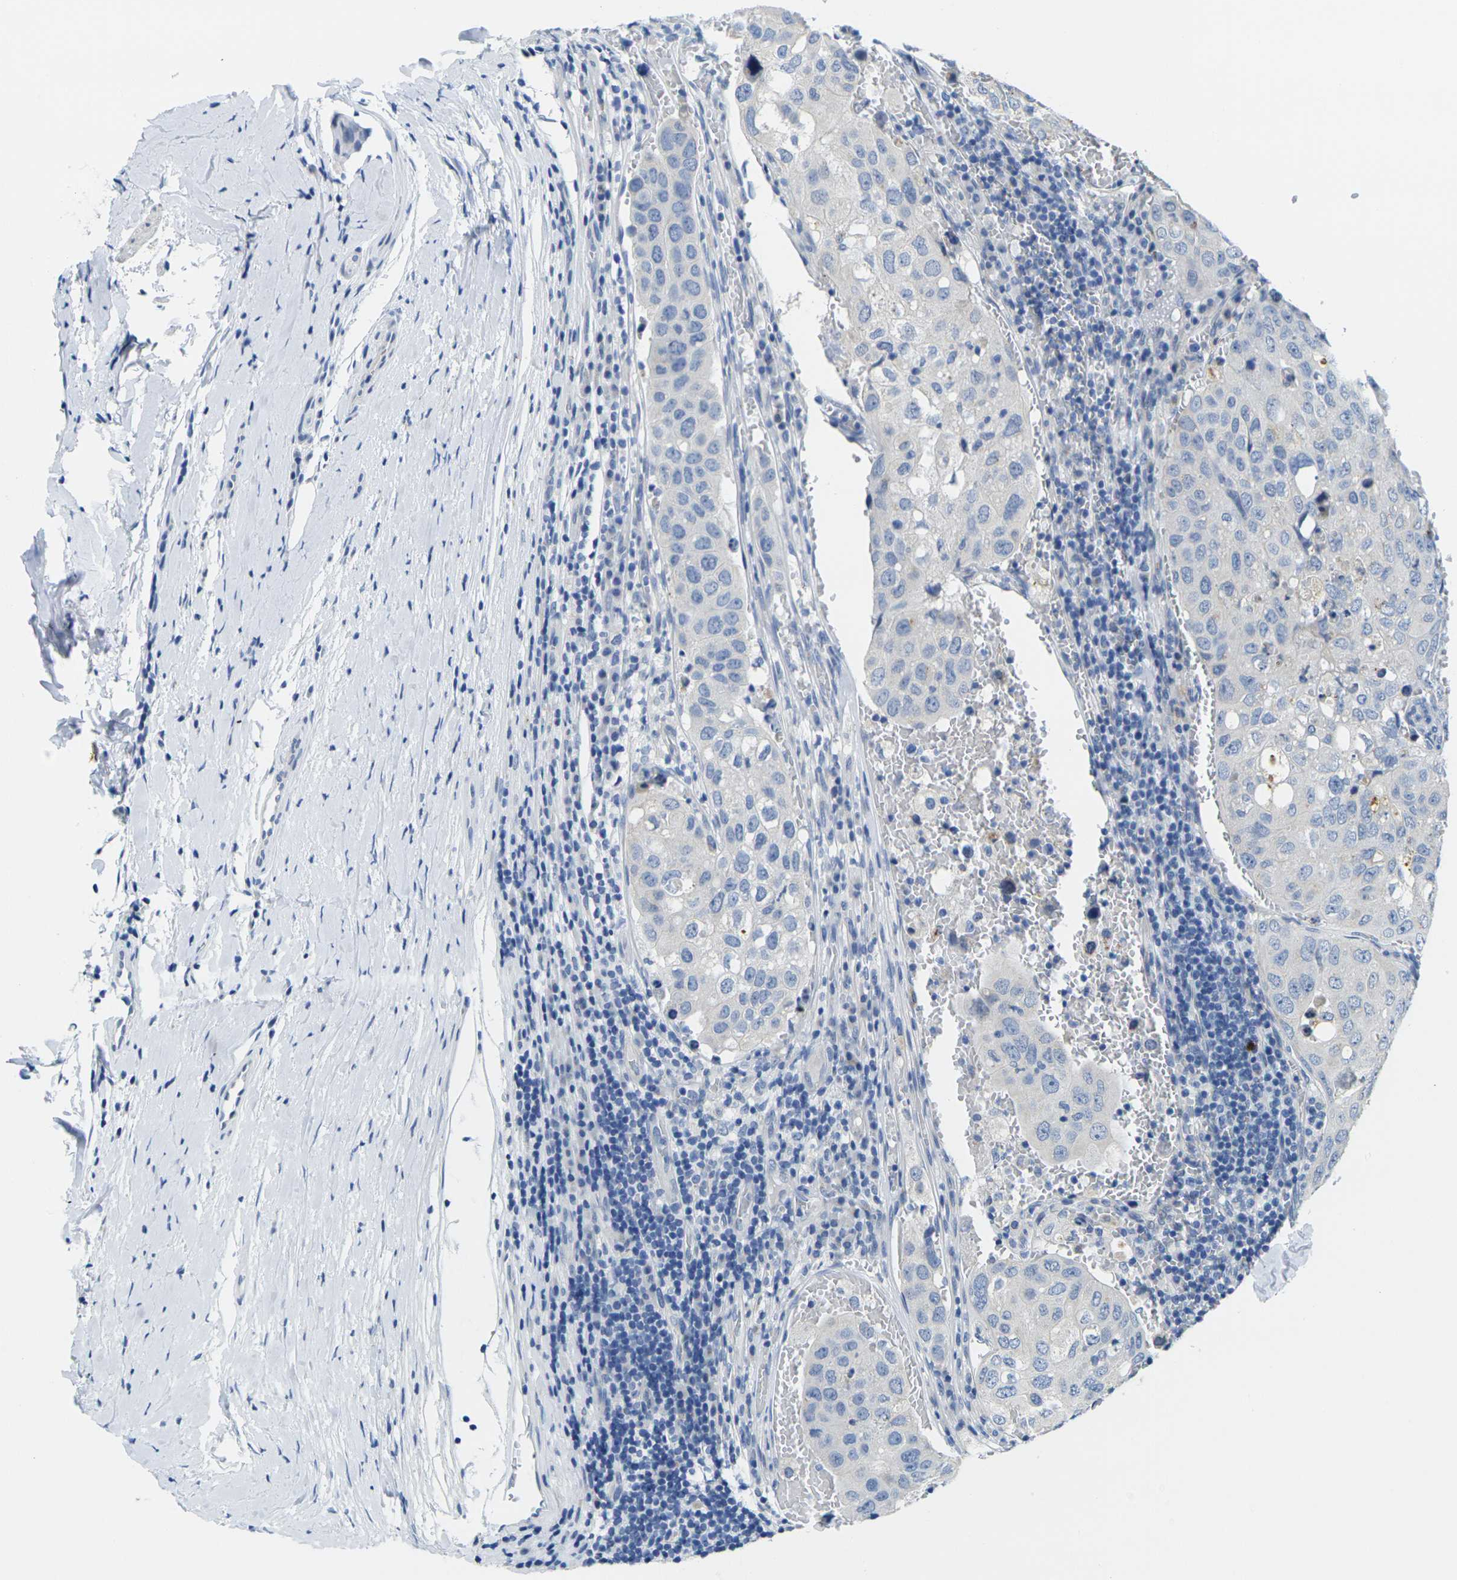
{"staining": {"intensity": "negative", "quantity": "none", "location": "none"}, "tissue": "urothelial cancer", "cell_type": "Tumor cells", "image_type": "cancer", "snomed": [{"axis": "morphology", "description": "Urothelial carcinoma, High grade"}, {"axis": "topography", "description": "Lymph node"}, {"axis": "topography", "description": "Urinary bladder"}], "caption": "Histopathology image shows no significant protein expression in tumor cells of urothelial cancer.", "gene": "CRK", "patient": {"sex": "male", "age": 51}}